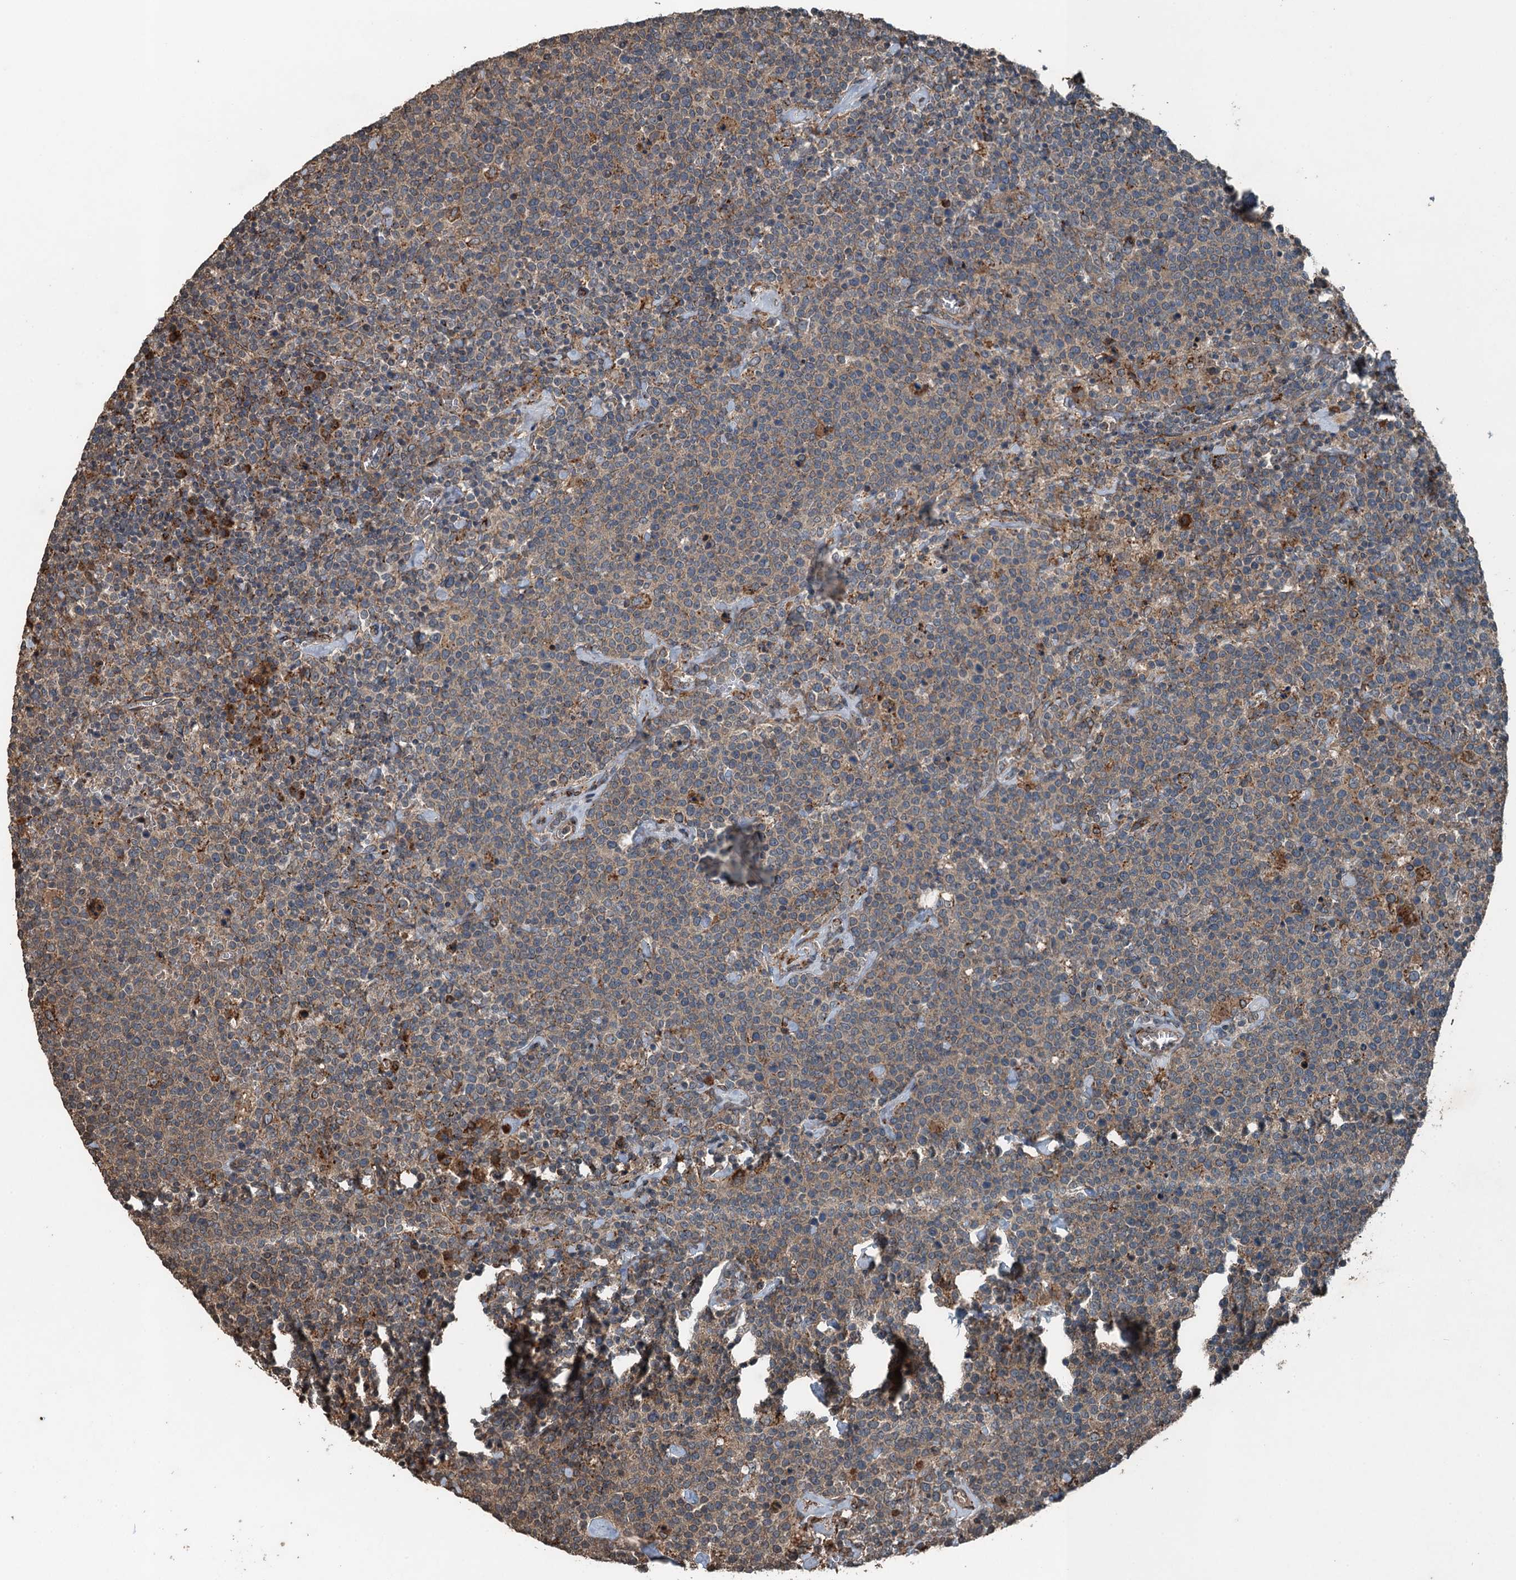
{"staining": {"intensity": "weak", "quantity": "25%-75%", "location": "cytoplasmic/membranous"}, "tissue": "lymphoma", "cell_type": "Tumor cells", "image_type": "cancer", "snomed": [{"axis": "morphology", "description": "Malignant lymphoma, non-Hodgkin's type, High grade"}, {"axis": "topography", "description": "Lymph node"}], "caption": "About 25%-75% of tumor cells in human high-grade malignant lymphoma, non-Hodgkin's type exhibit weak cytoplasmic/membranous protein positivity as visualized by brown immunohistochemical staining.", "gene": "TCTN1", "patient": {"sex": "male", "age": 61}}